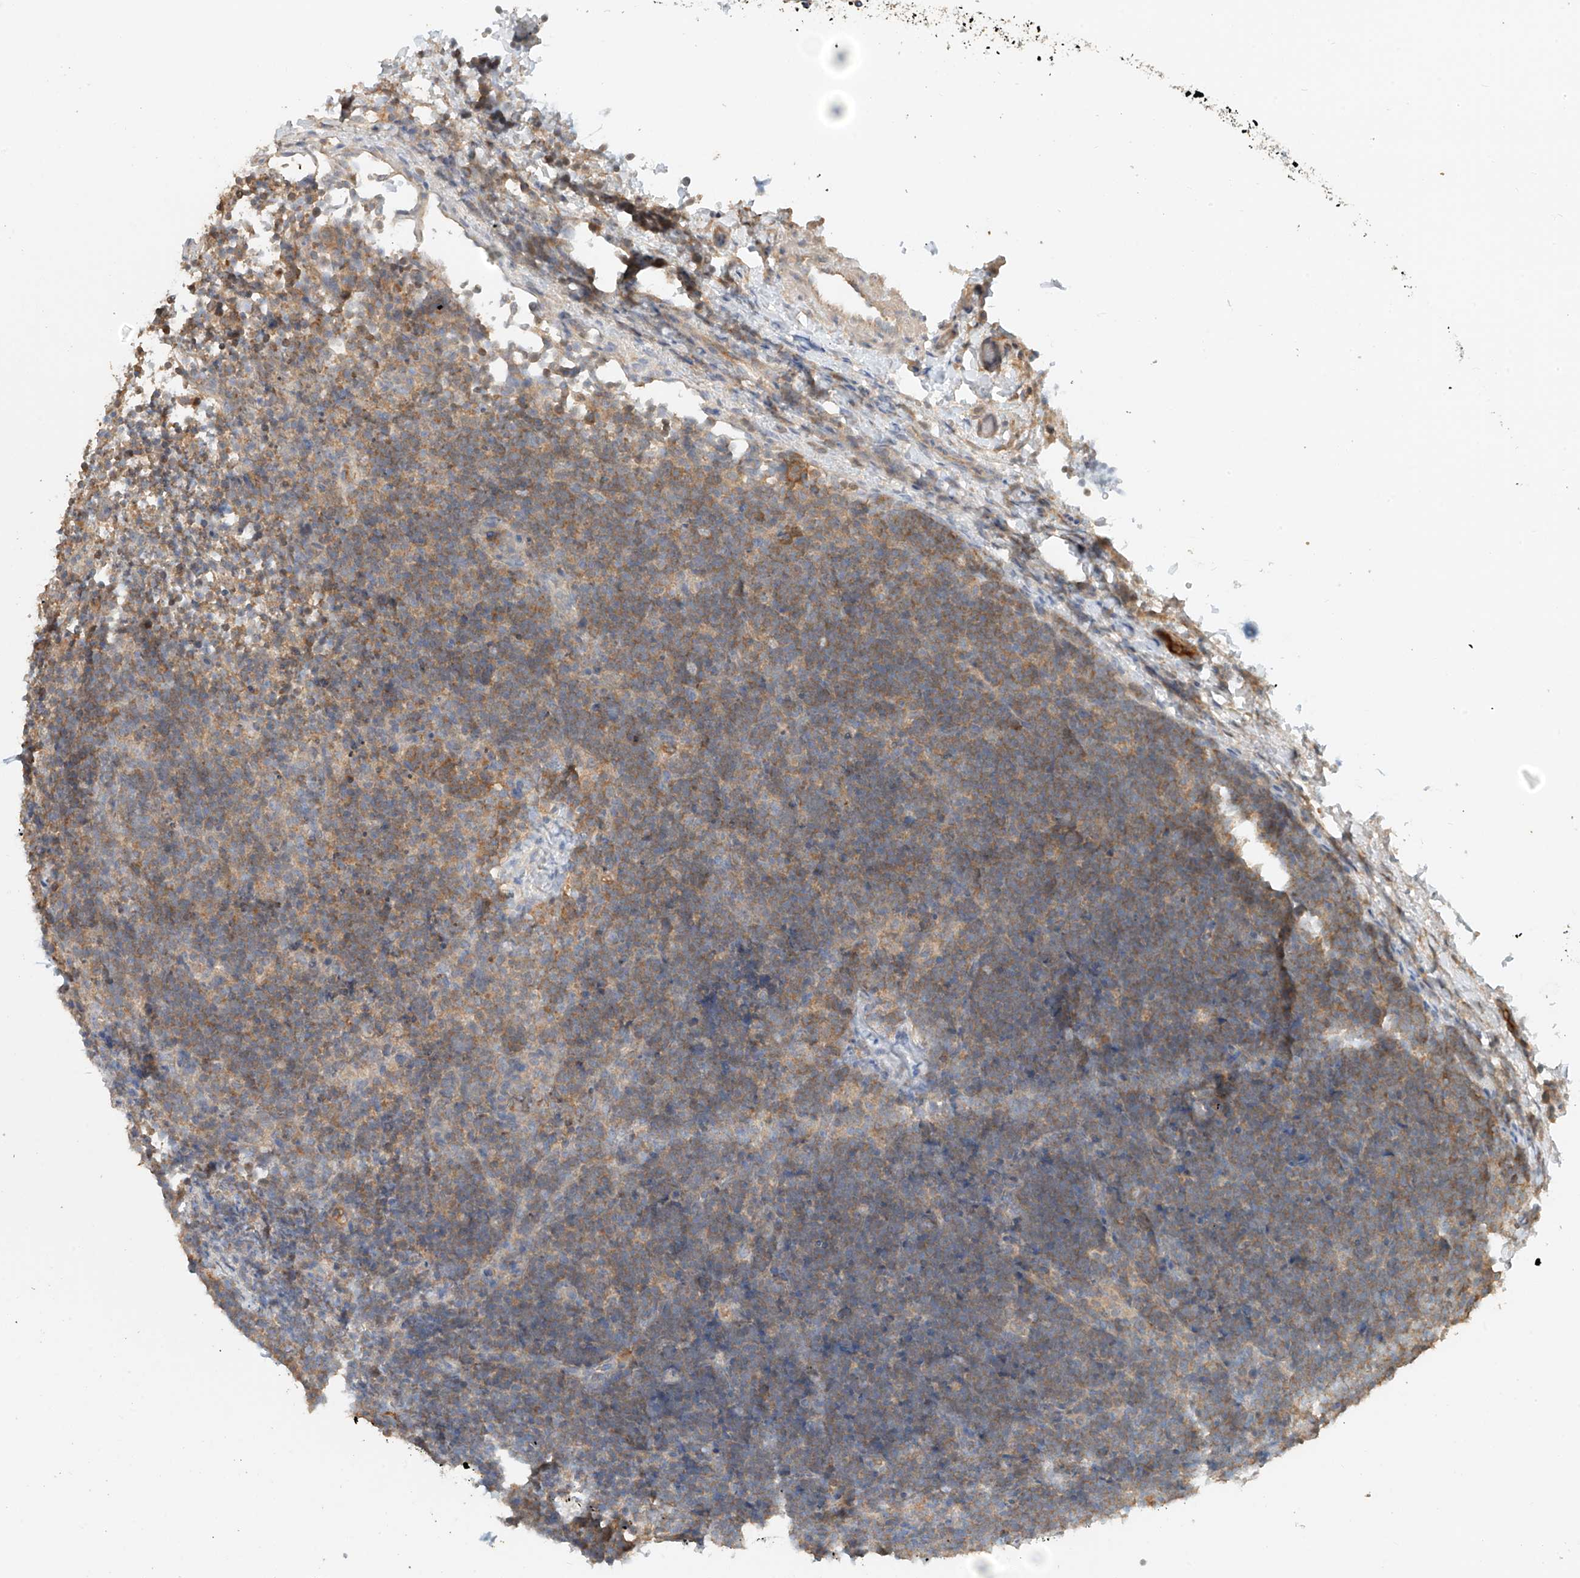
{"staining": {"intensity": "weak", "quantity": ">75%", "location": "cytoplasmic/membranous"}, "tissue": "lymphoma", "cell_type": "Tumor cells", "image_type": "cancer", "snomed": [{"axis": "morphology", "description": "Malignant lymphoma, non-Hodgkin's type, High grade"}, {"axis": "topography", "description": "Lymph node"}], "caption": "An image of lymphoma stained for a protein exhibits weak cytoplasmic/membranous brown staining in tumor cells.", "gene": "GNB1L", "patient": {"sex": "male", "age": 13}}